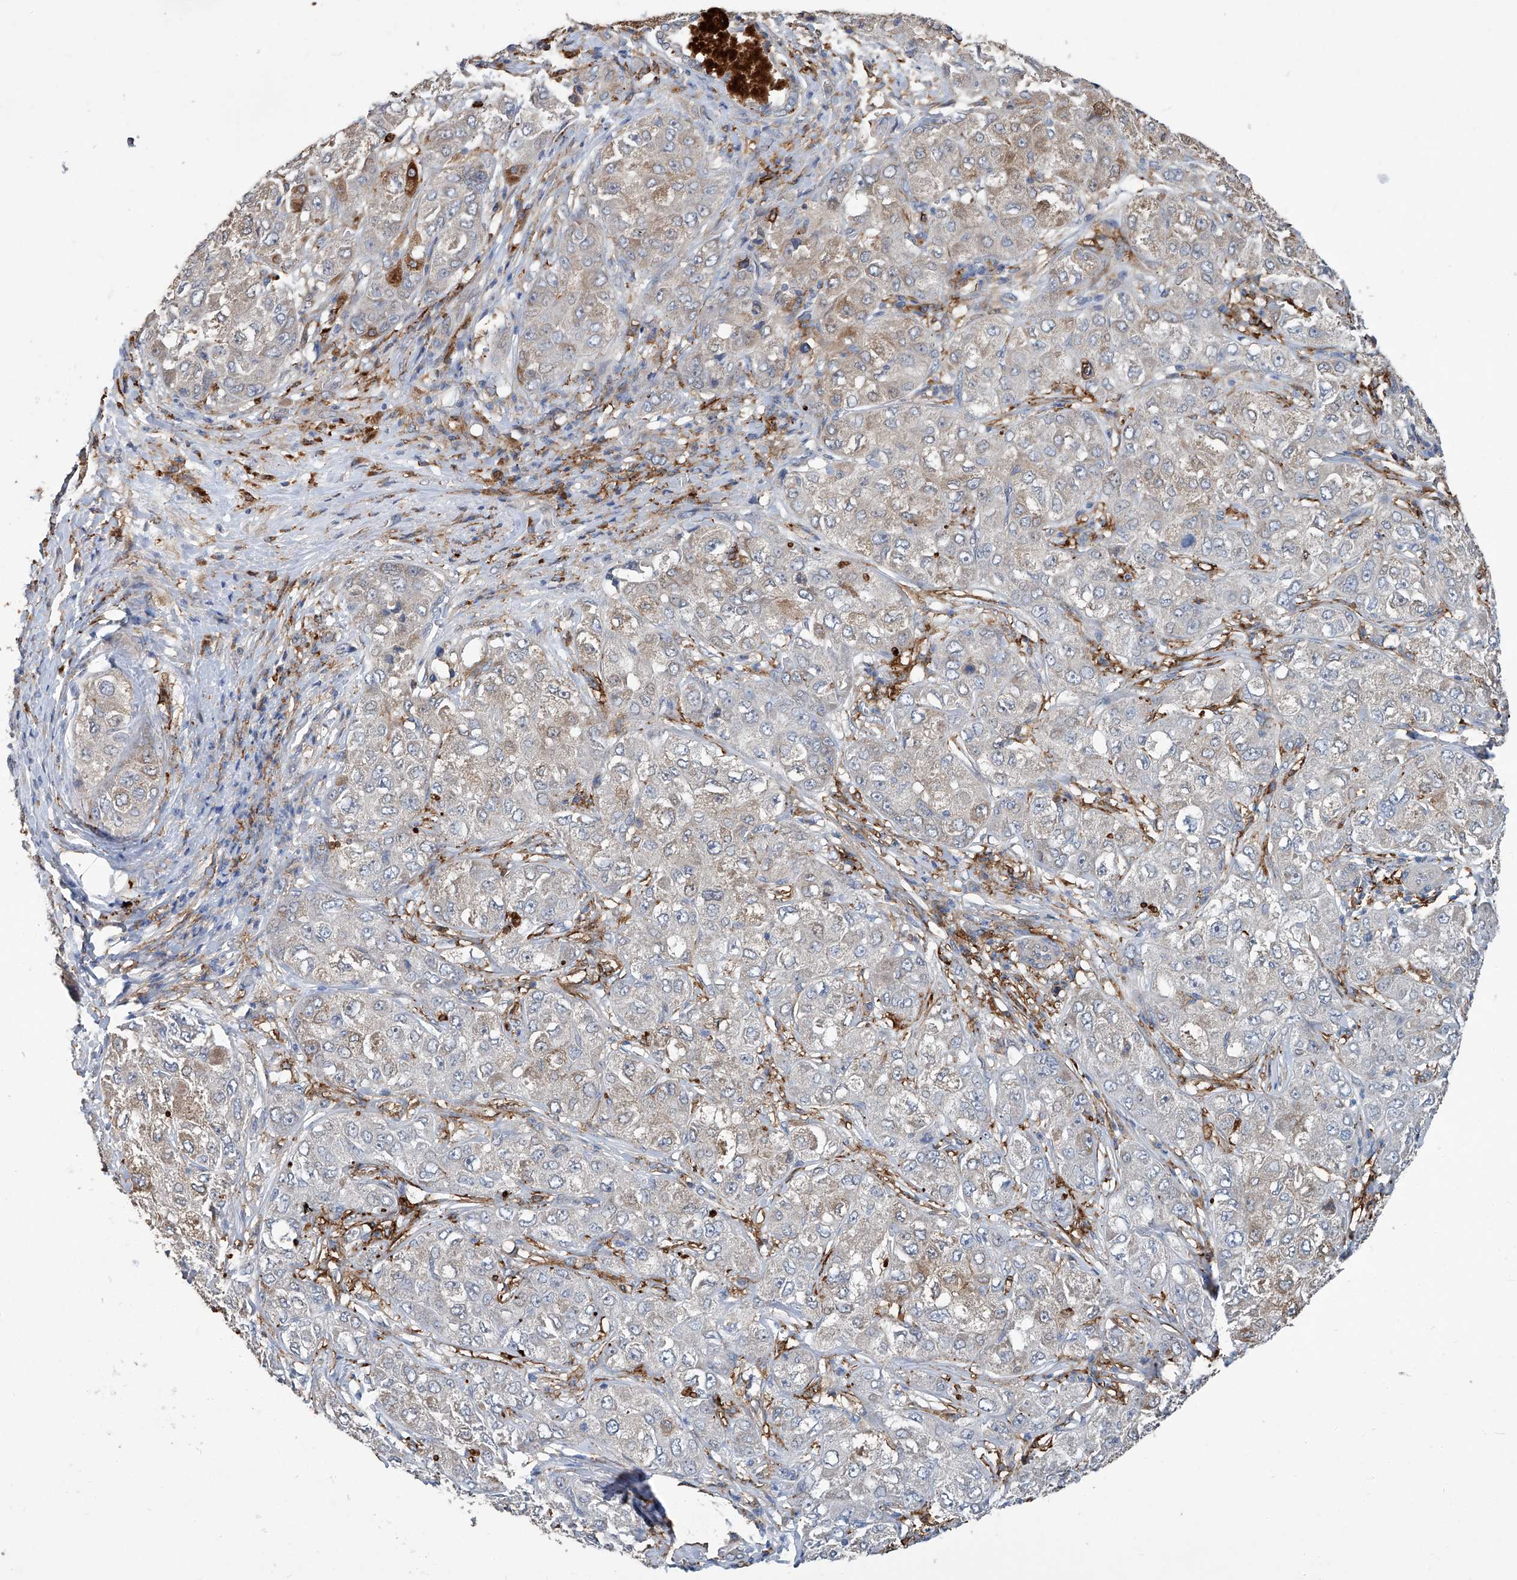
{"staining": {"intensity": "moderate", "quantity": "25%-75%", "location": "cytoplasmic/membranous"}, "tissue": "liver cancer", "cell_type": "Tumor cells", "image_type": "cancer", "snomed": [{"axis": "morphology", "description": "Carcinoma, Hepatocellular, NOS"}, {"axis": "topography", "description": "Liver"}], "caption": "Immunohistochemistry (IHC) micrograph of human hepatocellular carcinoma (liver) stained for a protein (brown), which demonstrates medium levels of moderate cytoplasmic/membranous expression in approximately 25%-75% of tumor cells.", "gene": "FAM167A", "patient": {"sex": "male", "age": 80}}